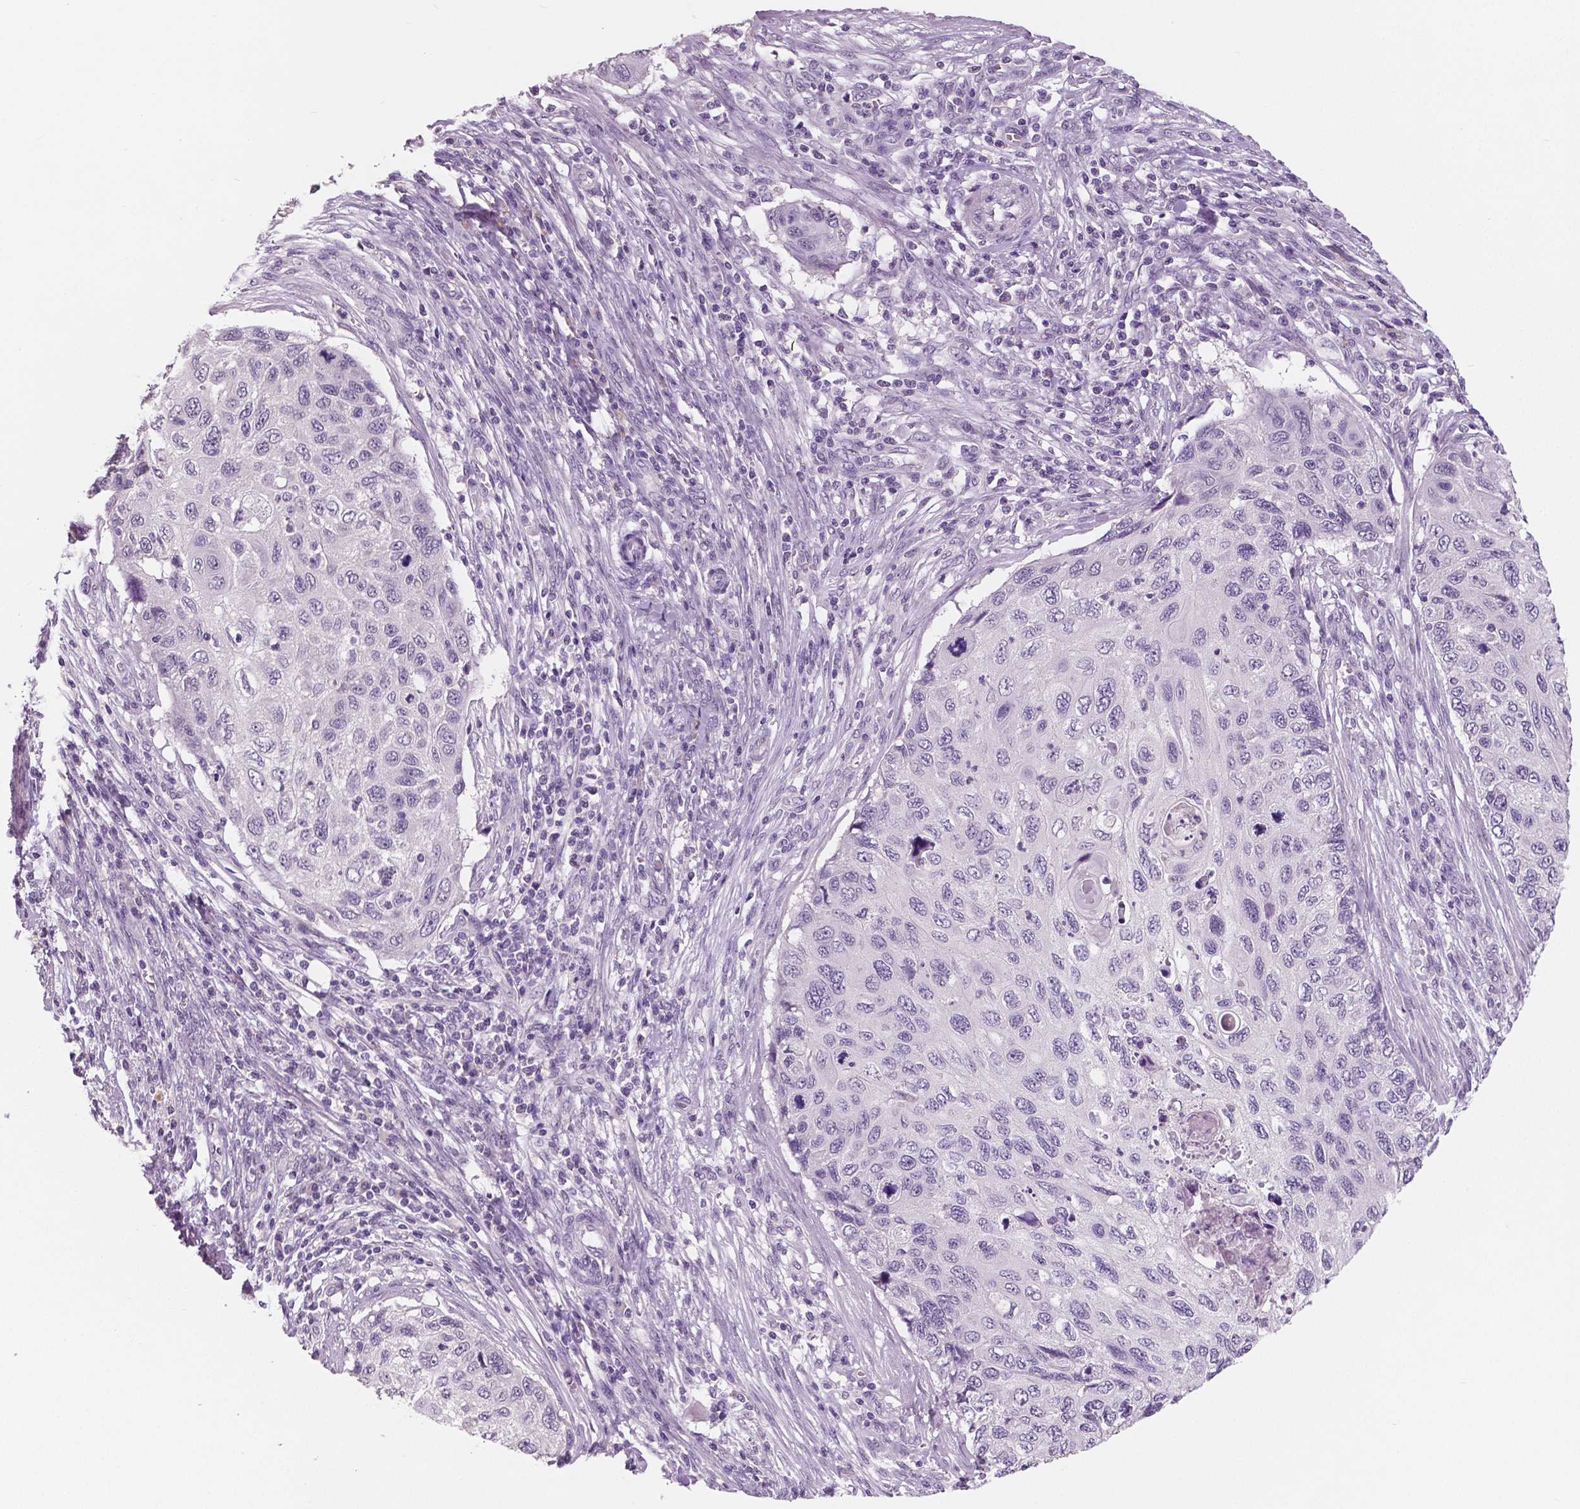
{"staining": {"intensity": "negative", "quantity": "none", "location": "none"}, "tissue": "cervical cancer", "cell_type": "Tumor cells", "image_type": "cancer", "snomed": [{"axis": "morphology", "description": "Squamous cell carcinoma, NOS"}, {"axis": "topography", "description": "Cervix"}], "caption": "IHC photomicrograph of cervical cancer stained for a protein (brown), which demonstrates no staining in tumor cells. (DAB immunohistochemistry visualized using brightfield microscopy, high magnification).", "gene": "NECAB1", "patient": {"sex": "female", "age": 70}}